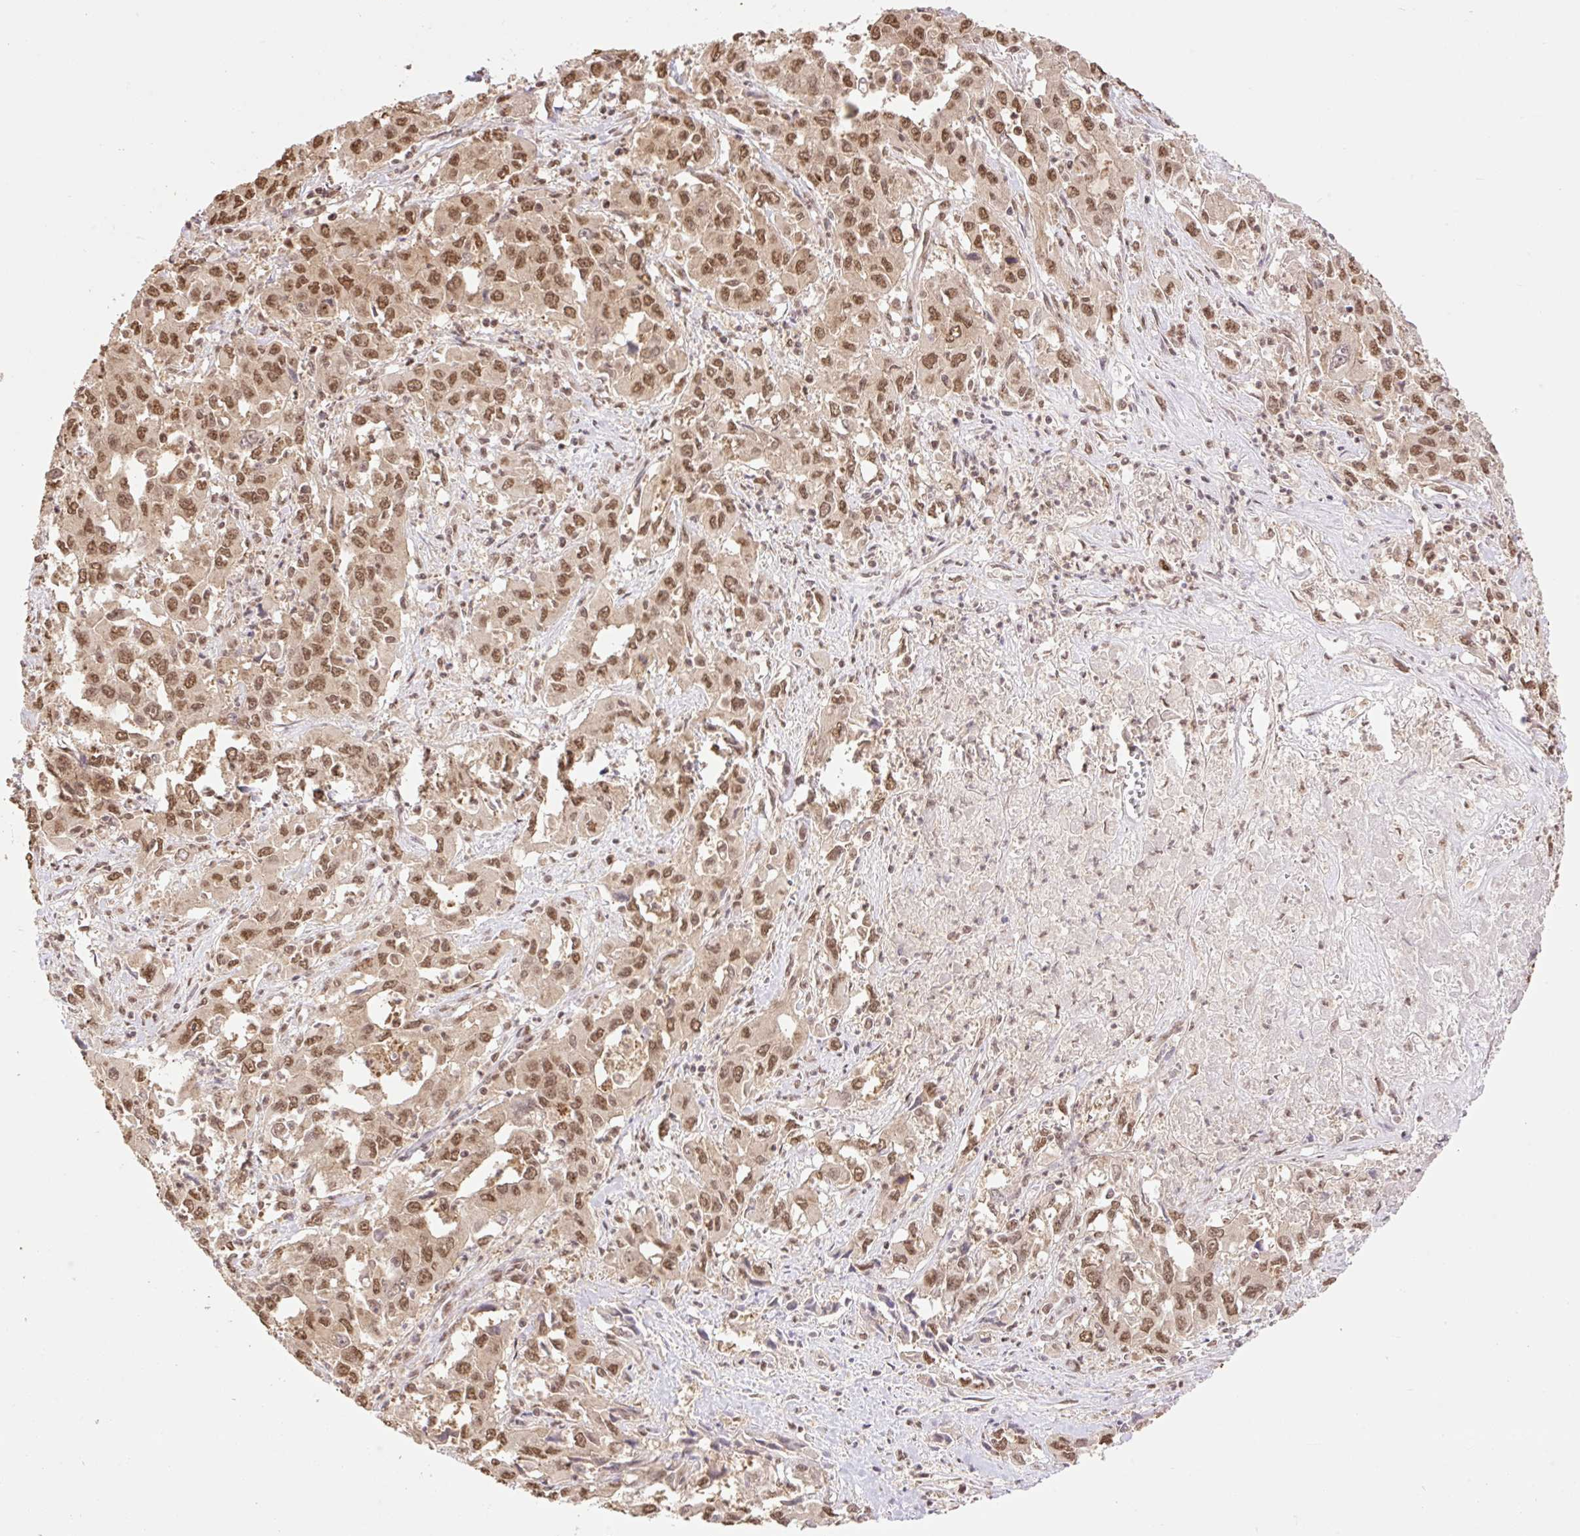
{"staining": {"intensity": "moderate", "quantity": ">75%", "location": "nuclear"}, "tissue": "liver cancer", "cell_type": "Tumor cells", "image_type": "cancer", "snomed": [{"axis": "morphology", "description": "Carcinoma, Hepatocellular, NOS"}, {"axis": "topography", "description": "Liver"}], "caption": "A high-resolution micrograph shows IHC staining of liver cancer (hepatocellular carcinoma), which exhibits moderate nuclear expression in about >75% of tumor cells.", "gene": "VPS25", "patient": {"sex": "male", "age": 63}}